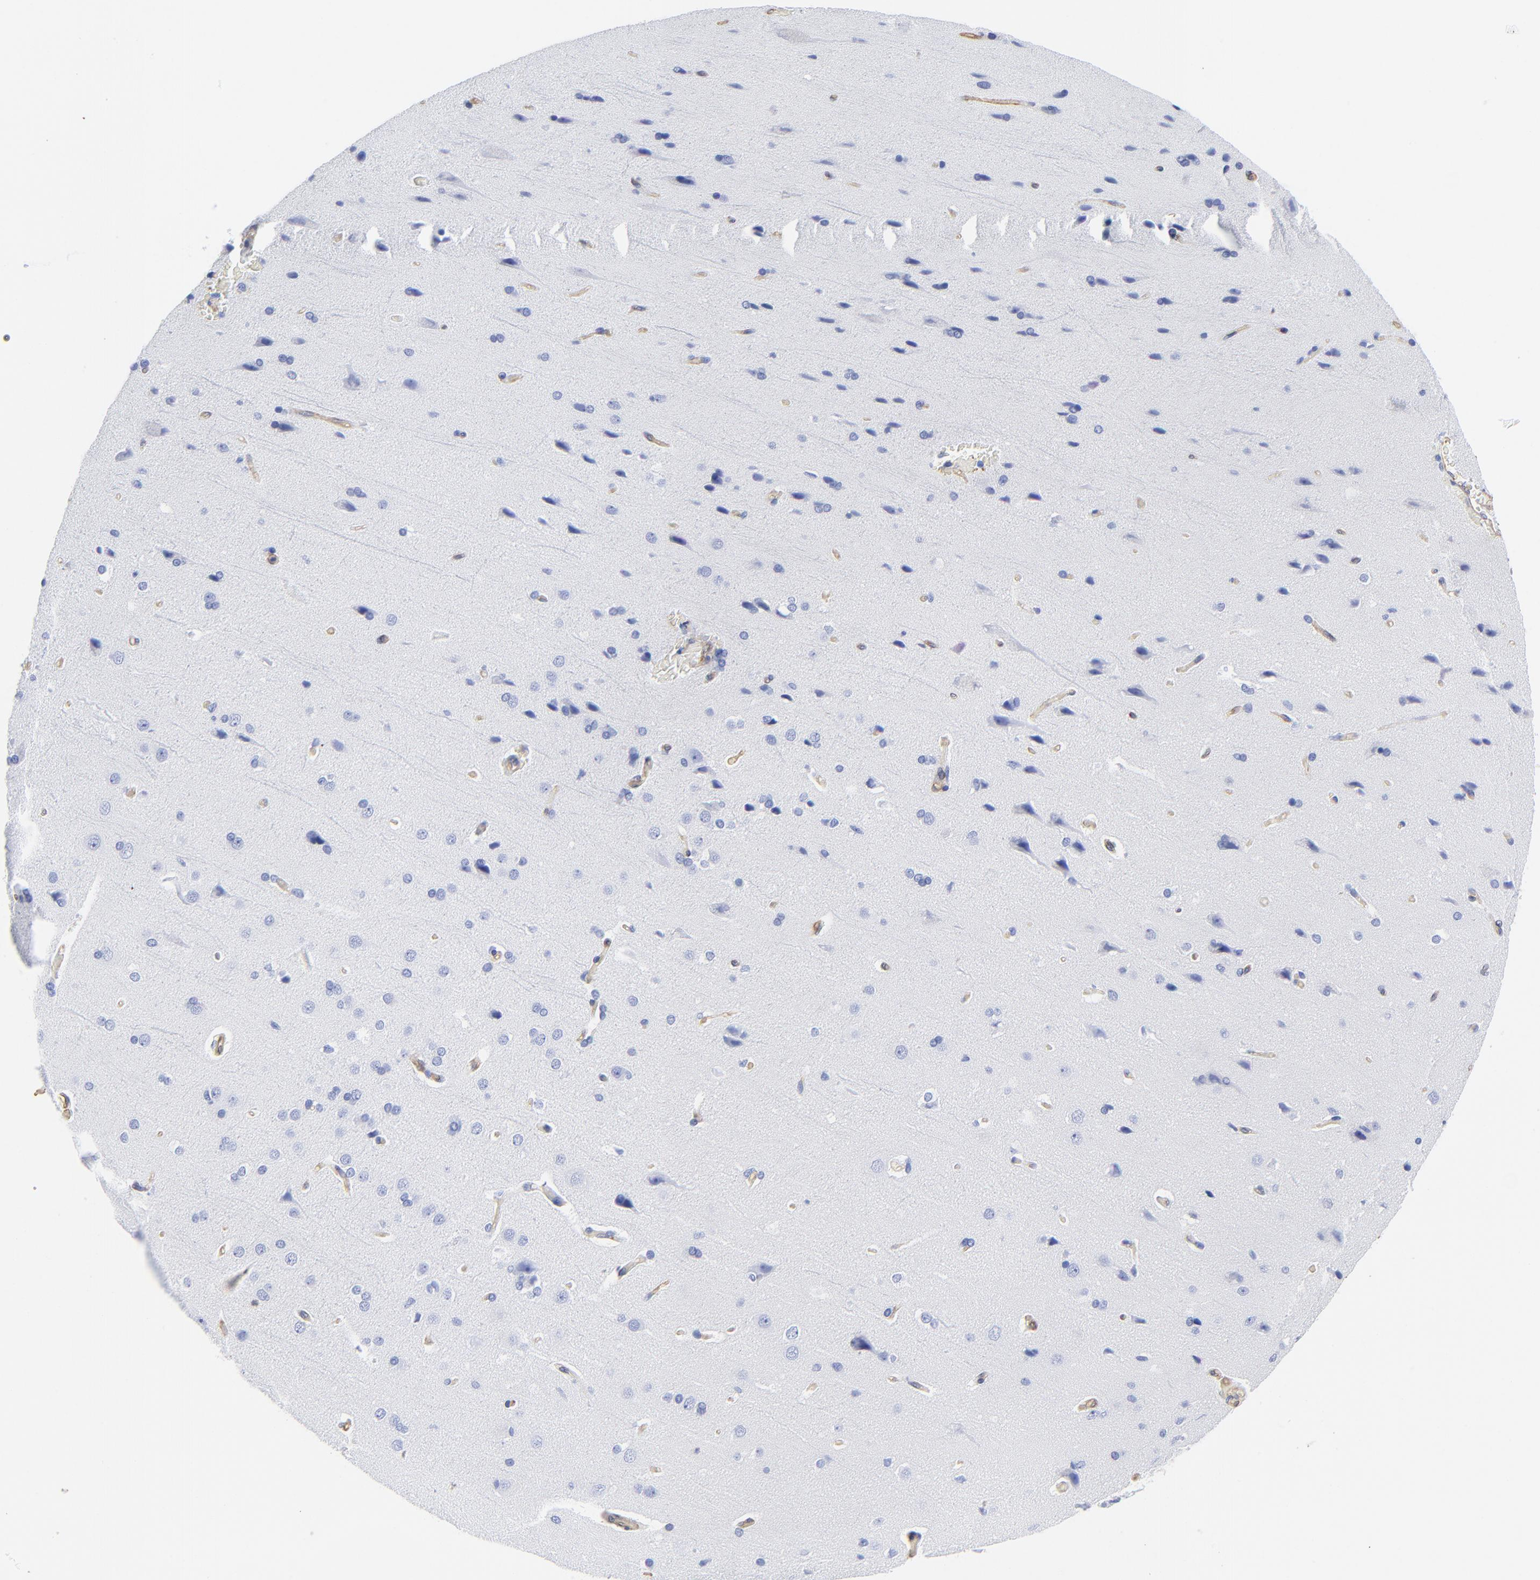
{"staining": {"intensity": "weak", "quantity": ">75%", "location": "cytoplasmic/membranous"}, "tissue": "cerebral cortex", "cell_type": "Endothelial cells", "image_type": "normal", "snomed": [{"axis": "morphology", "description": "Normal tissue, NOS"}, {"axis": "topography", "description": "Cerebral cortex"}], "caption": "IHC of normal cerebral cortex displays low levels of weak cytoplasmic/membranous staining in about >75% of endothelial cells. (brown staining indicates protein expression, while blue staining denotes nuclei).", "gene": "TAGLN2", "patient": {"sex": "male", "age": 62}}